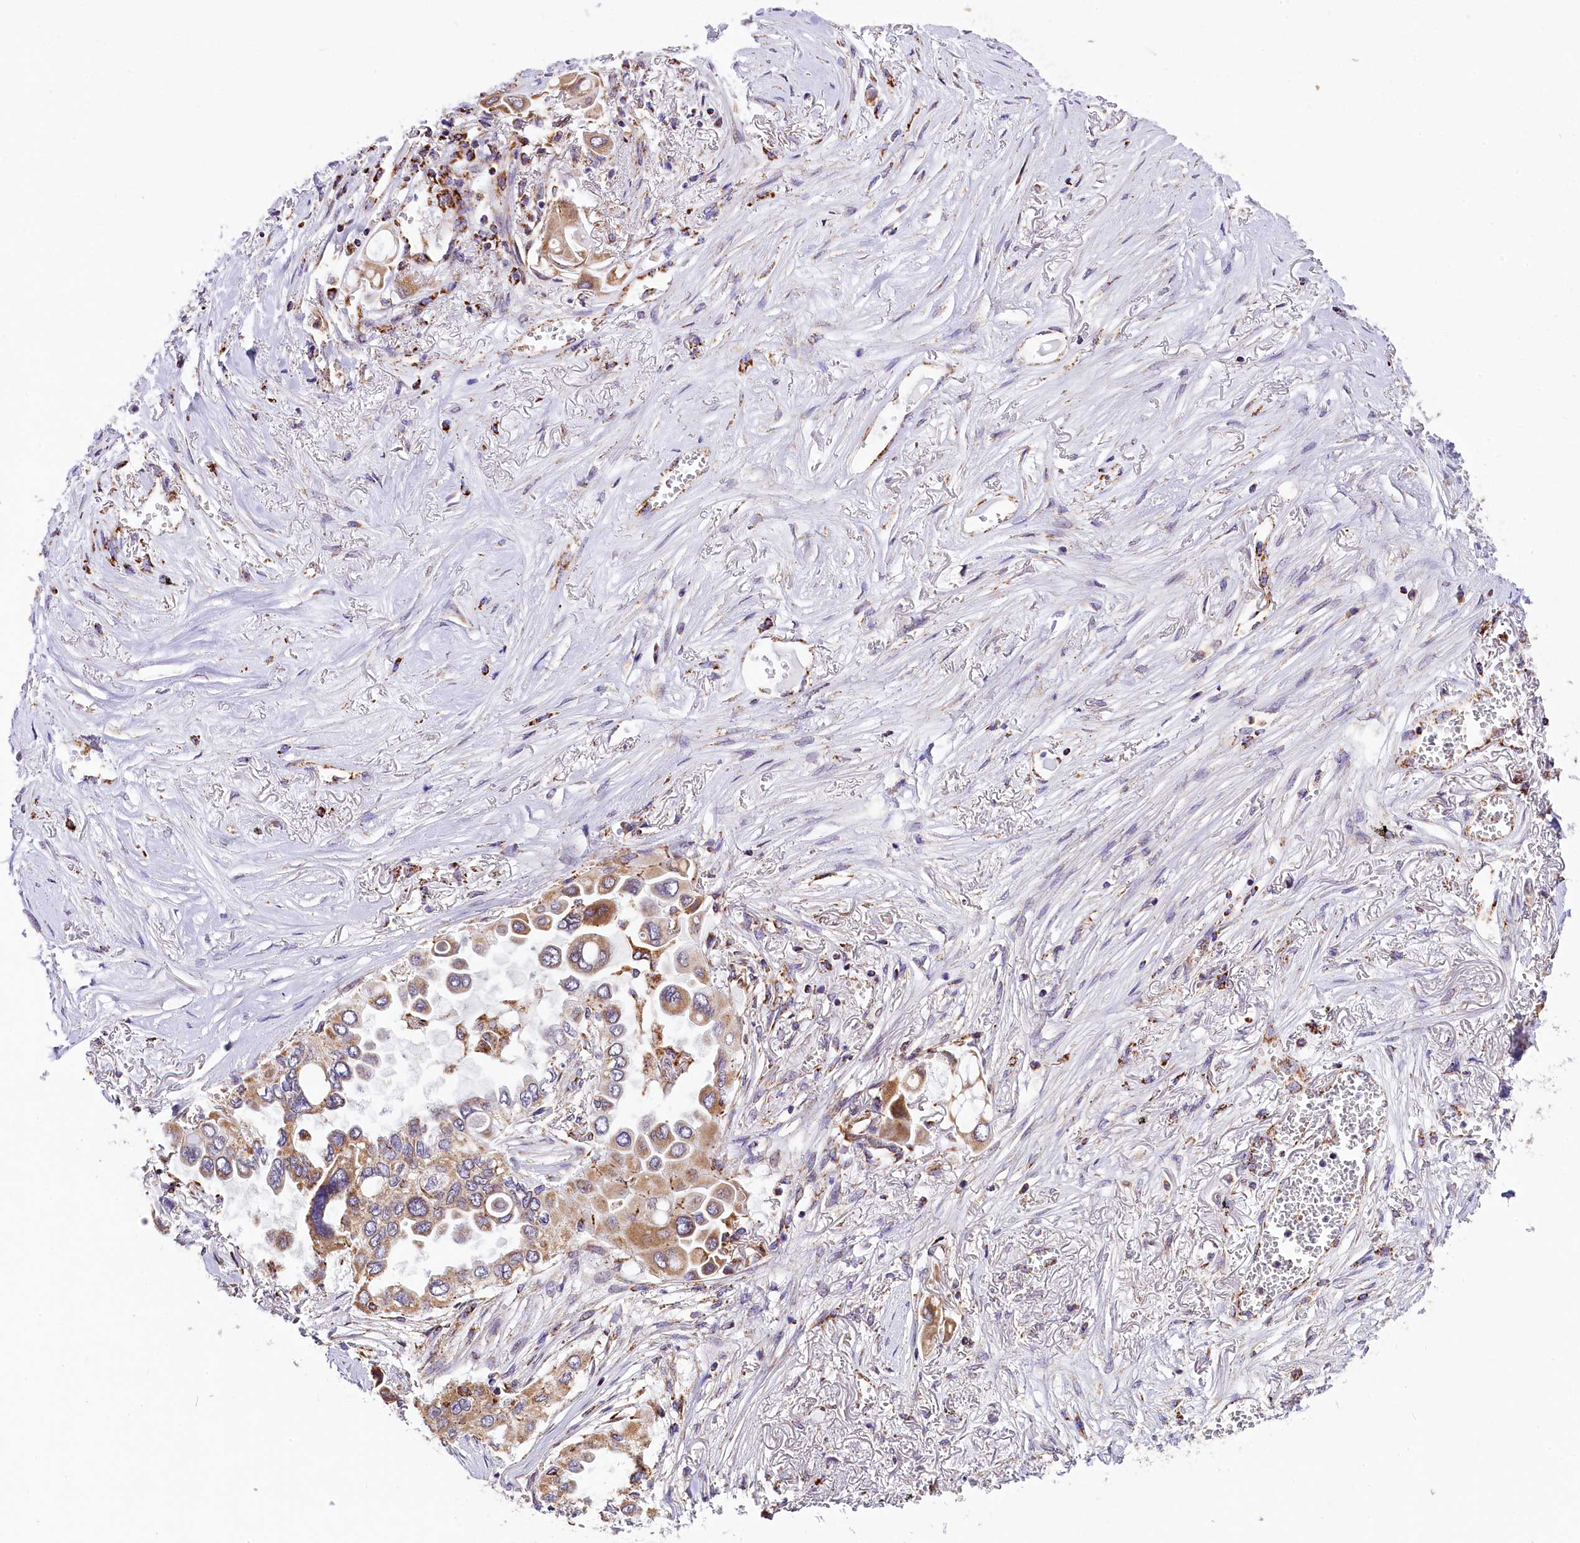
{"staining": {"intensity": "moderate", "quantity": "<25%", "location": "cytoplasmic/membranous"}, "tissue": "lung cancer", "cell_type": "Tumor cells", "image_type": "cancer", "snomed": [{"axis": "morphology", "description": "Adenocarcinoma, NOS"}, {"axis": "topography", "description": "Lung"}], "caption": "This histopathology image exhibits immunohistochemistry (IHC) staining of adenocarcinoma (lung), with low moderate cytoplasmic/membranous expression in about <25% of tumor cells.", "gene": "NDUFA8", "patient": {"sex": "female", "age": 76}}